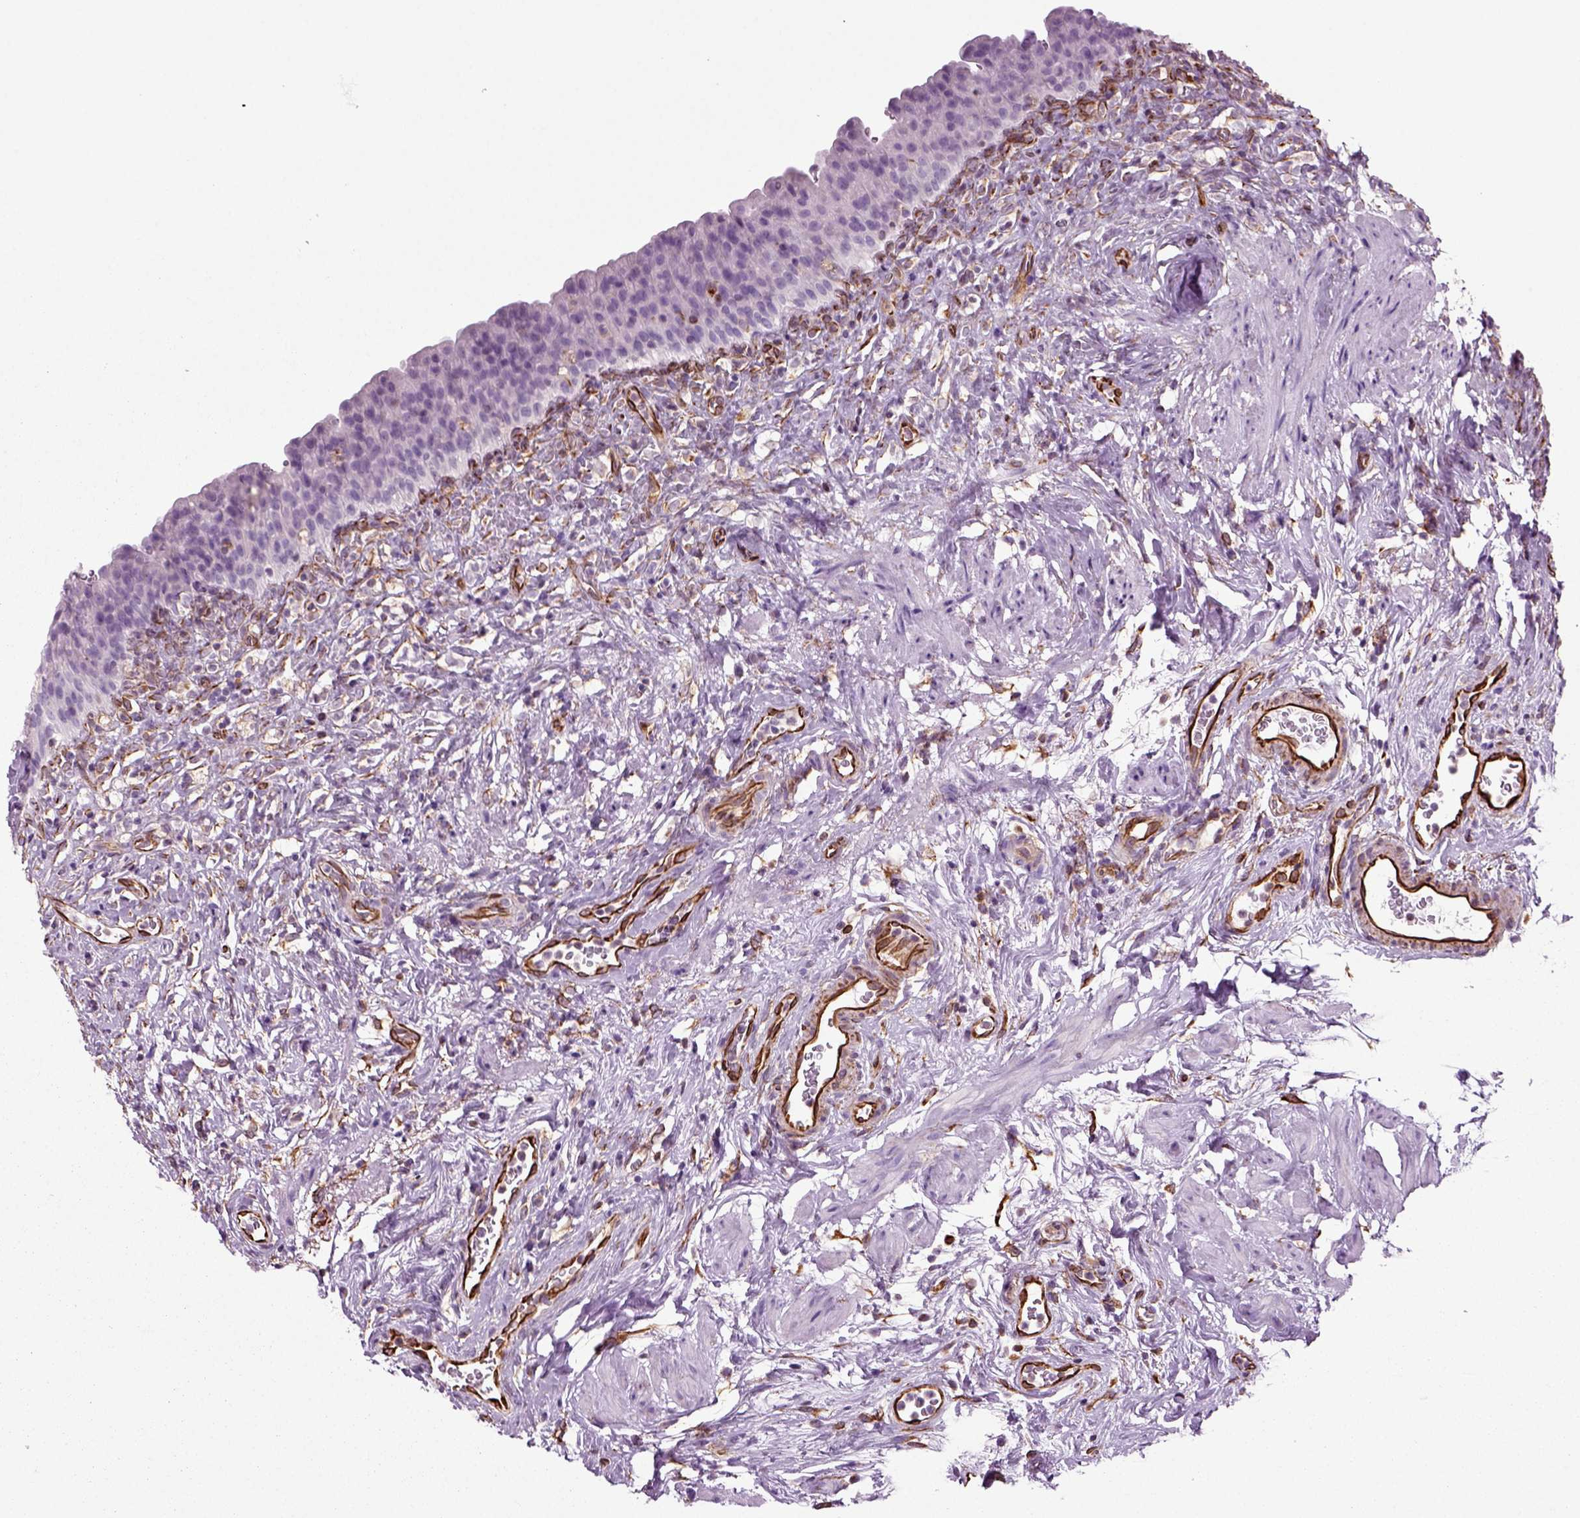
{"staining": {"intensity": "negative", "quantity": "none", "location": "none"}, "tissue": "urinary bladder", "cell_type": "Urothelial cells", "image_type": "normal", "snomed": [{"axis": "morphology", "description": "Normal tissue, NOS"}, {"axis": "topography", "description": "Urinary bladder"}], "caption": "Immunohistochemistry (IHC) image of benign human urinary bladder stained for a protein (brown), which demonstrates no expression in urothelial cells.", "gene": "ACER3", "patient": {"sex": "male", "age": 76}}